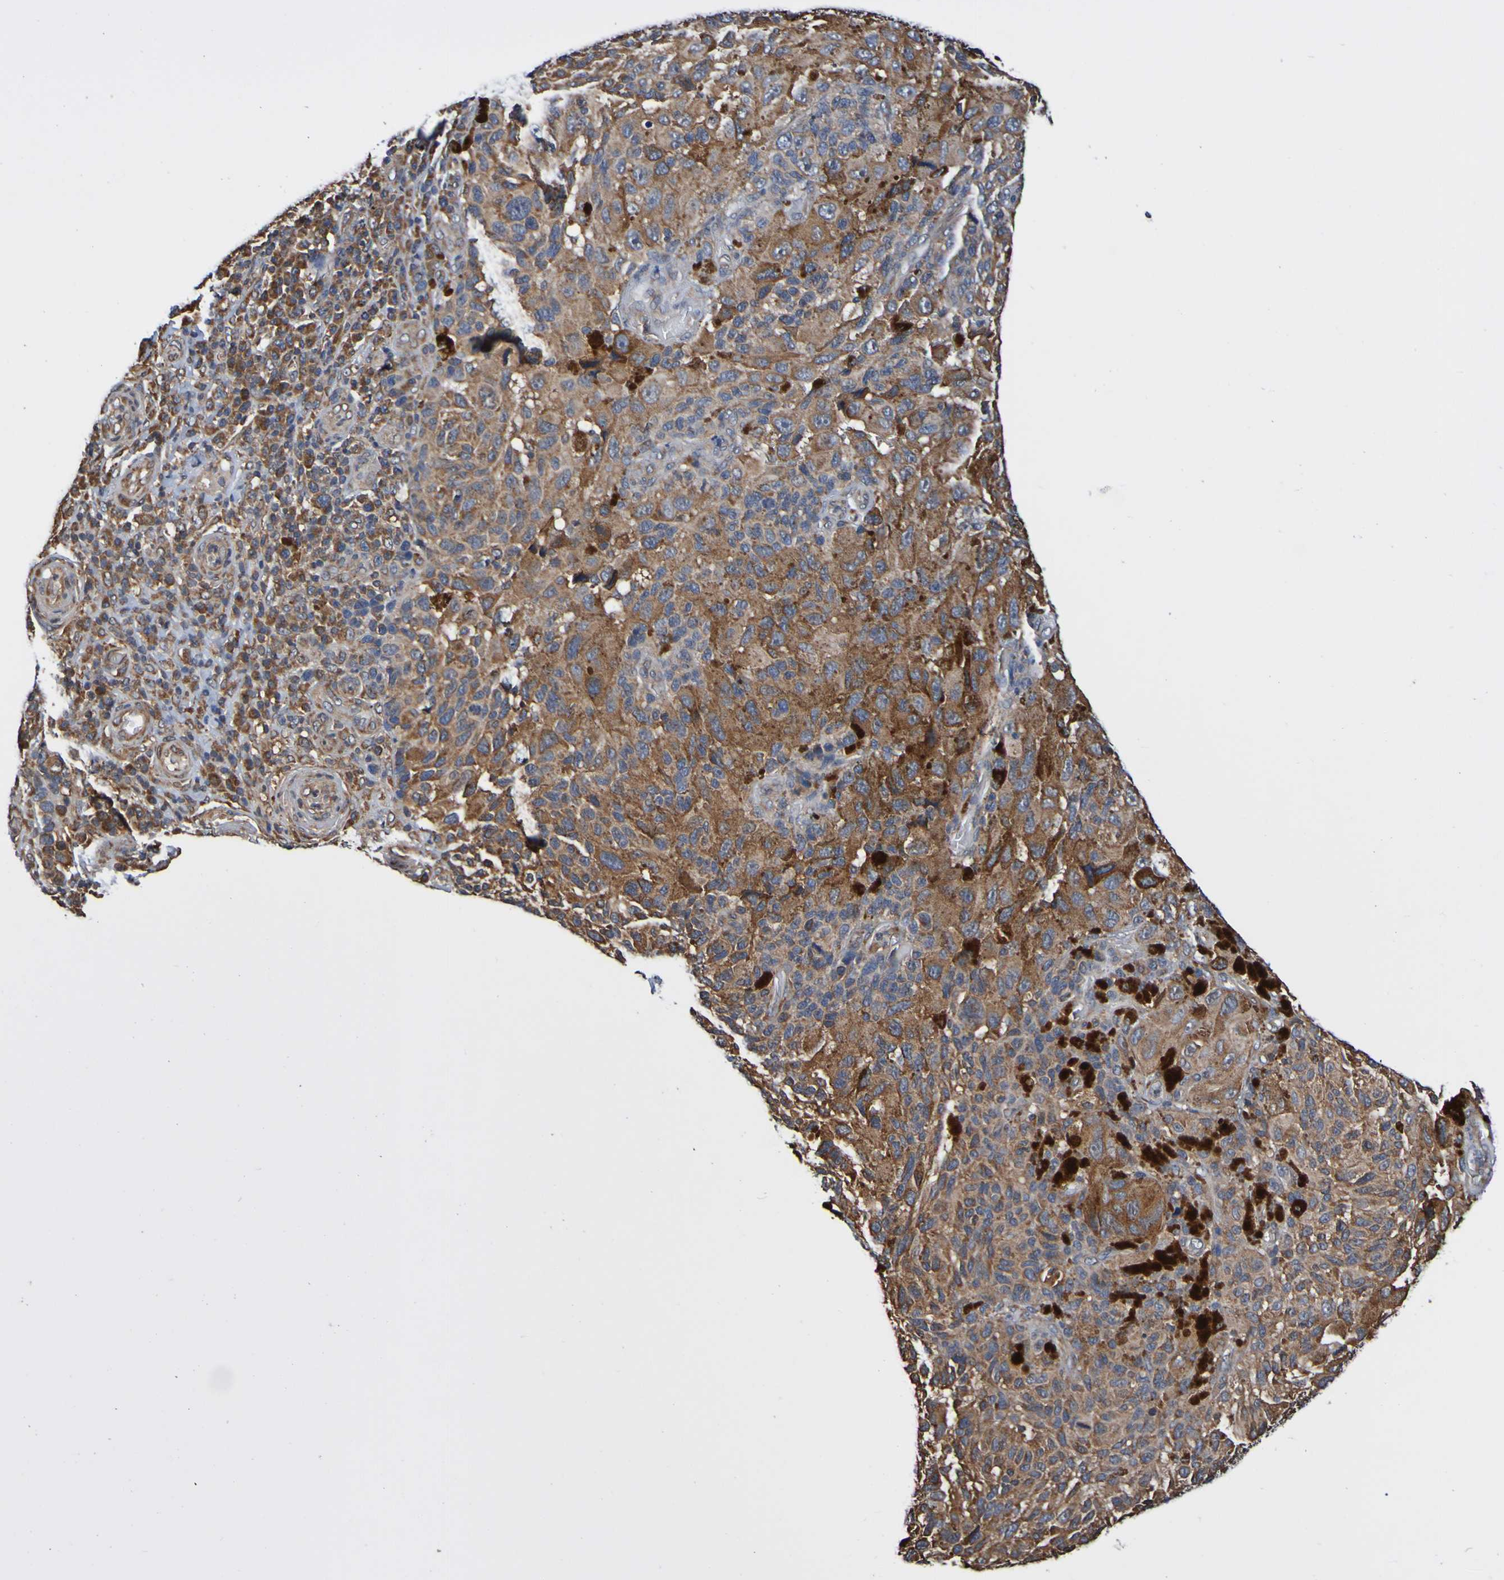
{"staining": {"intensity": "moderate", "quantity": ">75%", "location": "cytoplasmic/membranous"}, "tissue": "melanoma", "cell_type": "Tumor cells", "image_type": "cancer", "snomed": [{"axis": "morphology", "description": "Malignant melanoma, NOS"}, {"axis": "topography", "description": "Skin"}], "caption": "DAB (3,3'-diaminobenzidine) immunohistochemical staining of human malignant melanoma reveals moderate cytoplasmic/membranous protein positivity in approximately >75% of tumor cells.", "gene": "AXIN1", "patient": {"sex": "female", "age": 73}}